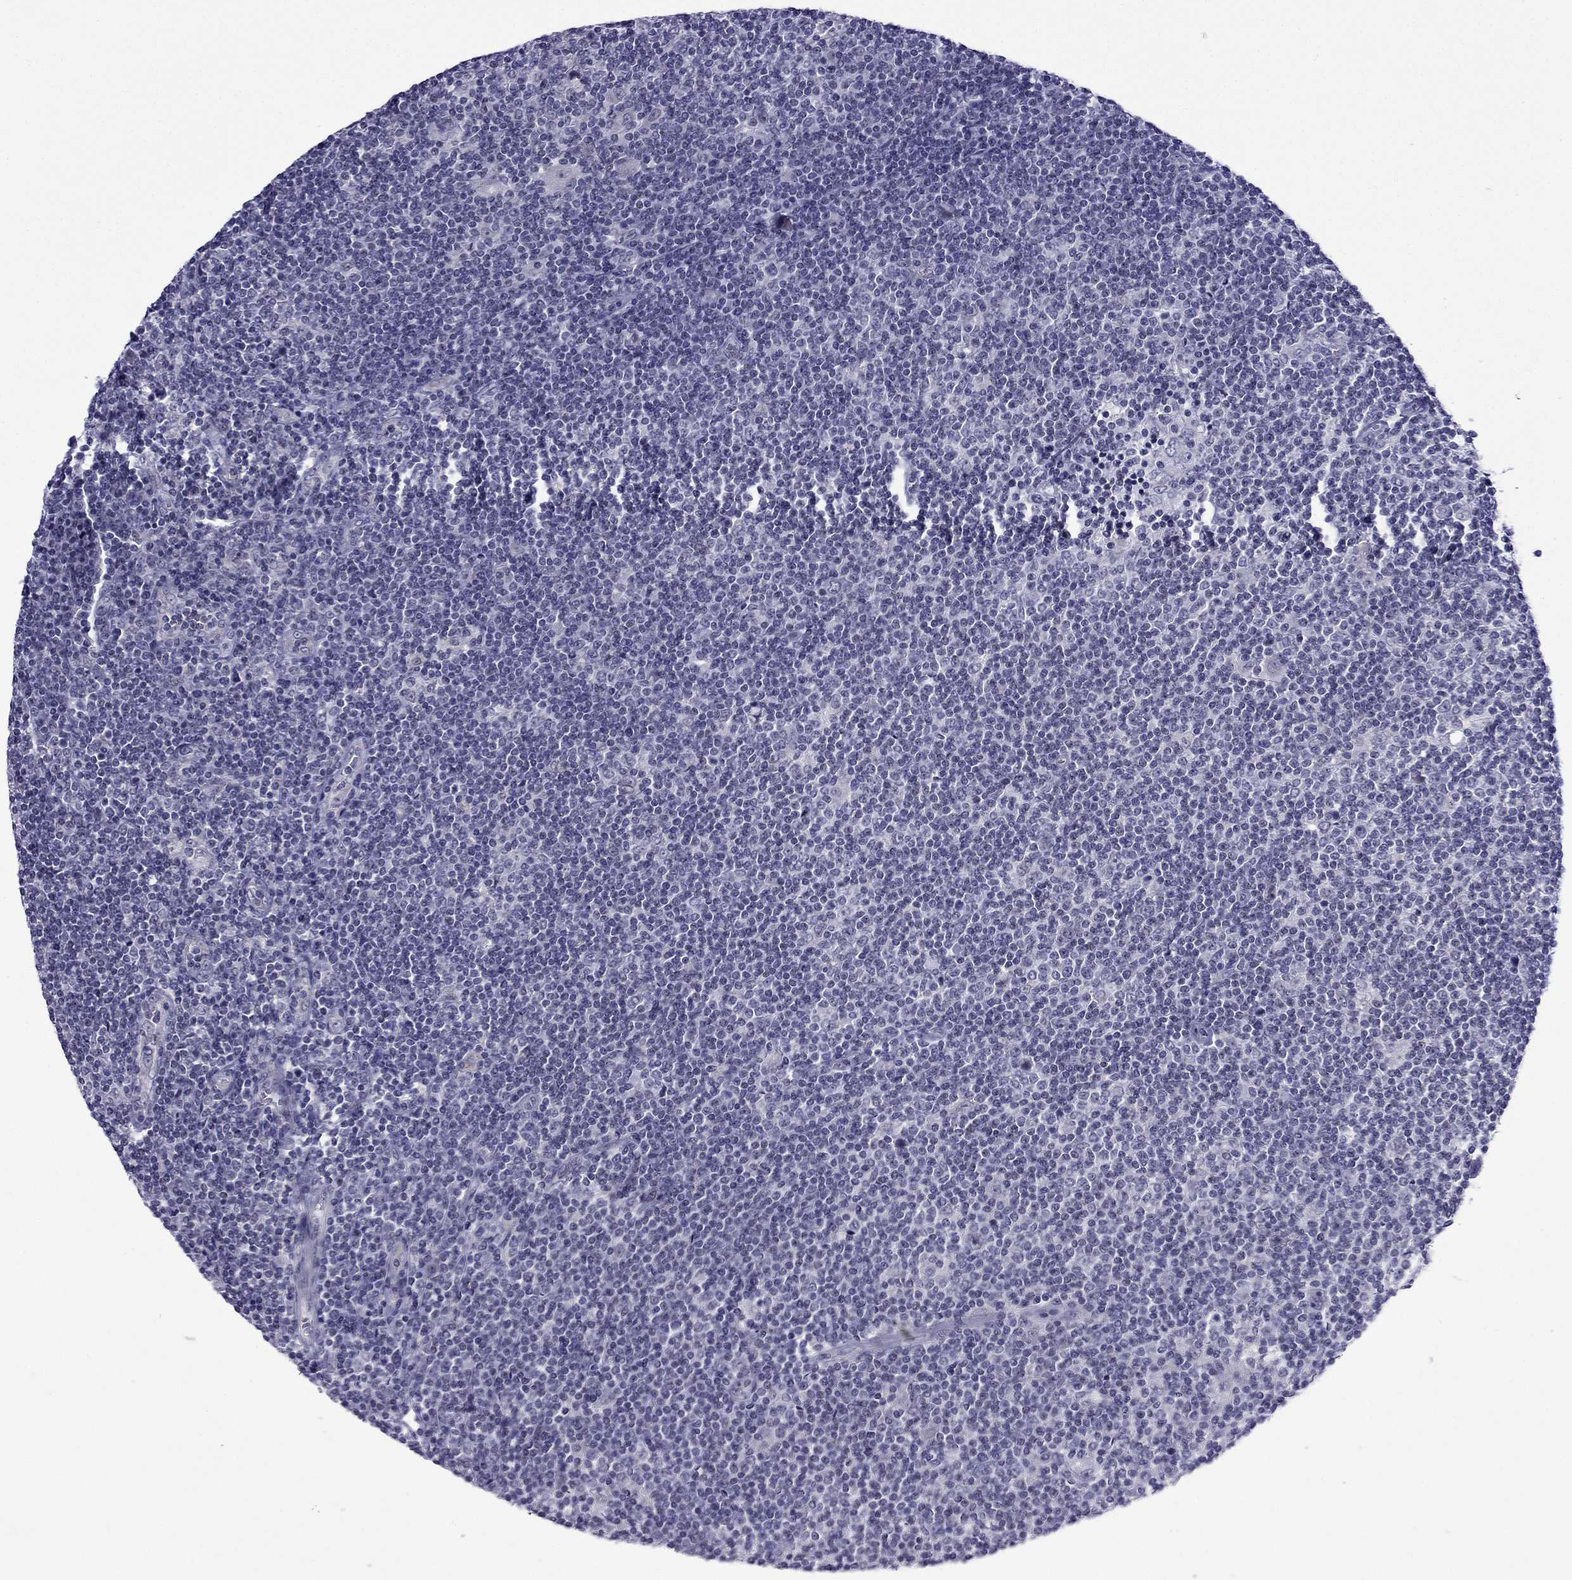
{"staining": {"intensity": "negative", "quantity": "none", "location": "none"}, "tissue": "lymphoma", "cell_type": "Tumor cells", "image_type": "cancer", "snomed": [{"axis": "morphology", "description": "Hodgkin's disease, NOS"}, {"axis": "topography", "description": "Lymph node"}], "caption": "Tumor cells show no significant expression in Hodgkin's disease.", "gene": "POM121L12", "patient": {"sex": "male", "age": 40}}